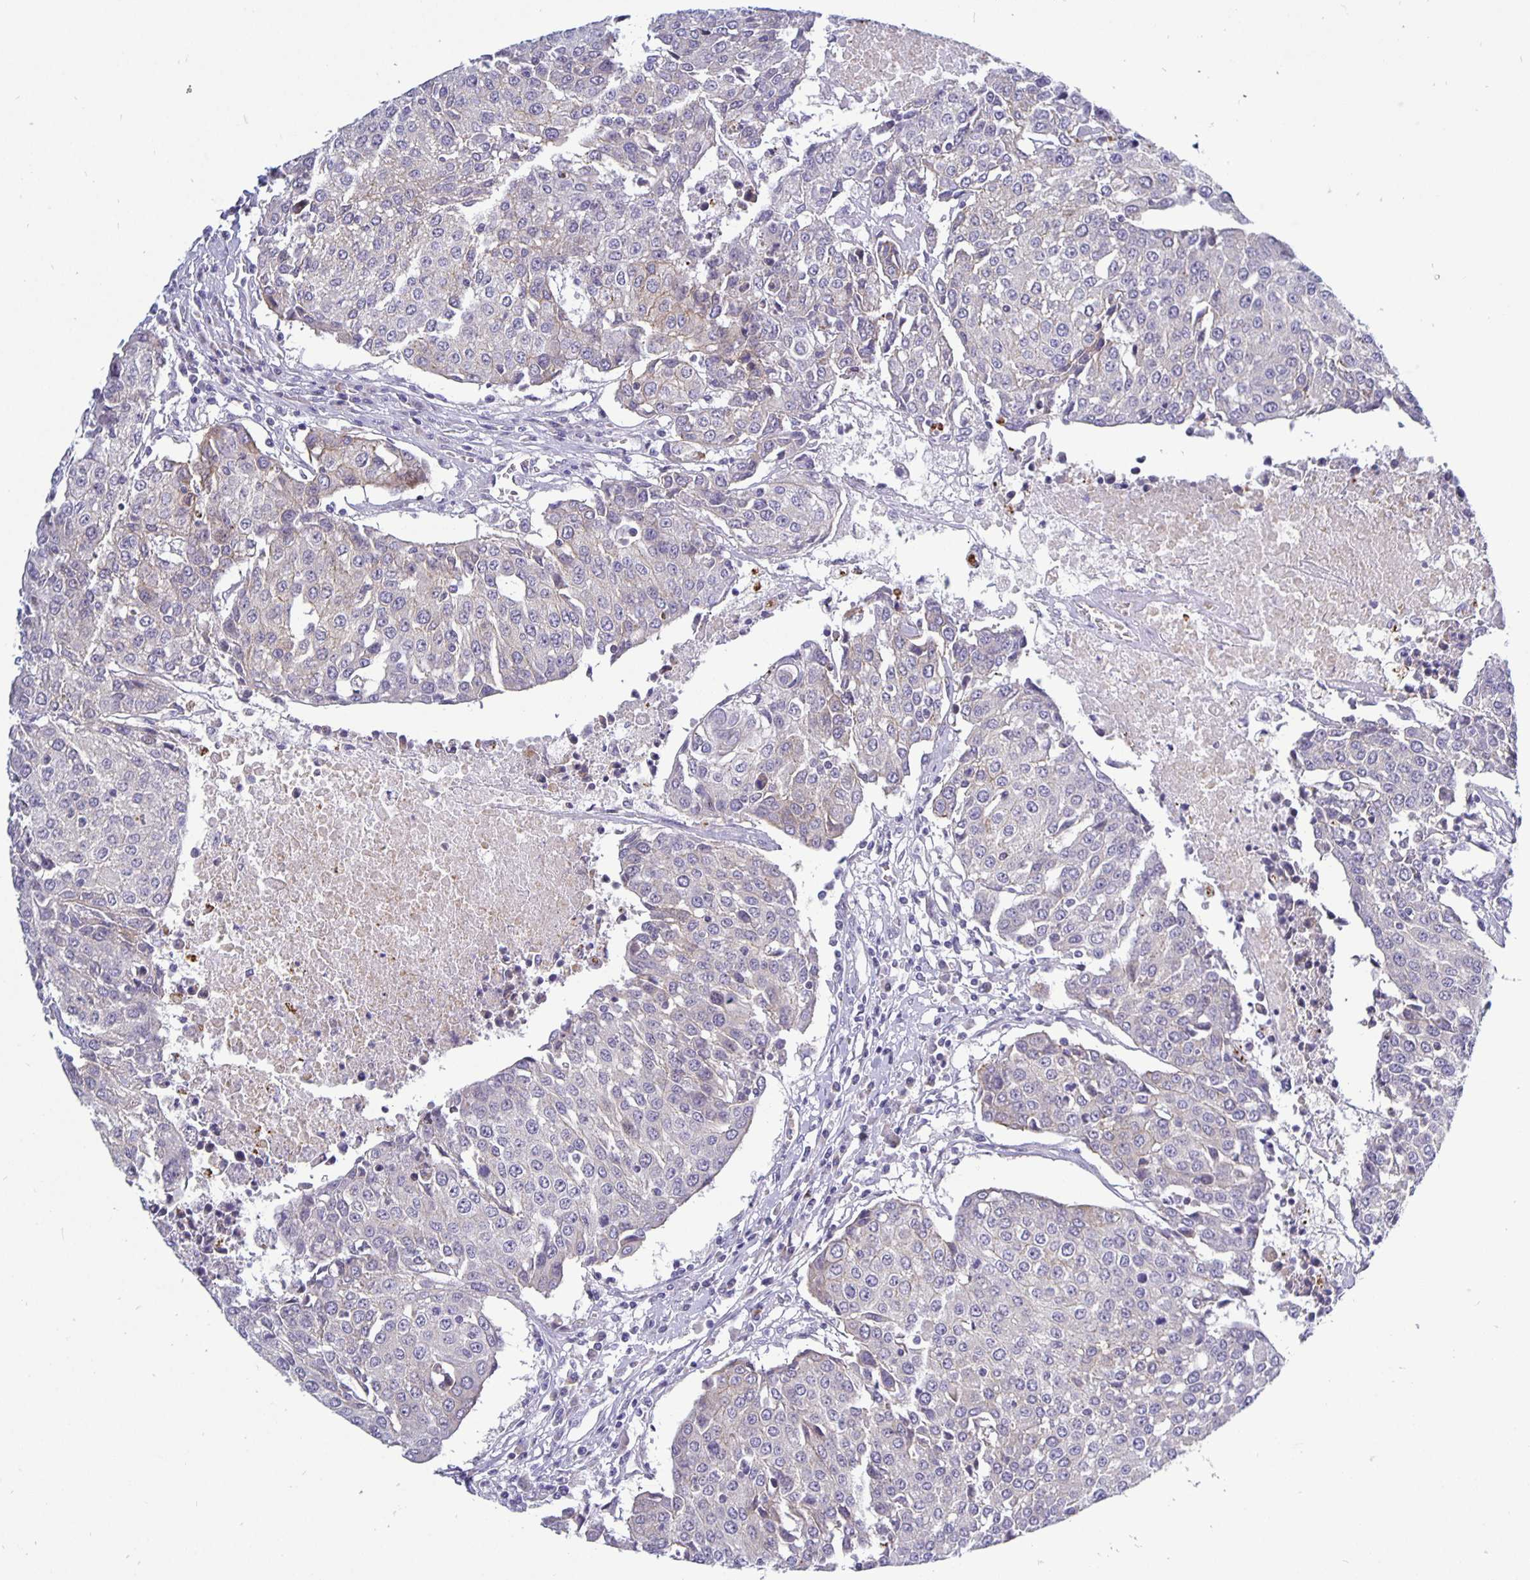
{"staining": {"intensity": "negative", "quantity": "none", "location": "none"}, "tissue": "urothelial cancer", "cell_type": "Tumor cells", "image_type": "cancer", "snomed": [{"axis": "morphology", "description": "Urothelial carcinoma, High grade"}, {"axis": "topography", "description": "Urinary bladder"}], "caption": "DAB immunohistochemical staining of human urothelial cancer demonstrates no significant expression in tumor cells. (Brightfield microscopy of DAB immunohistochemistry (IHC) at high magnification).", "gene": "ERBB2", "patient": {"sex": "female", "age": 85}}